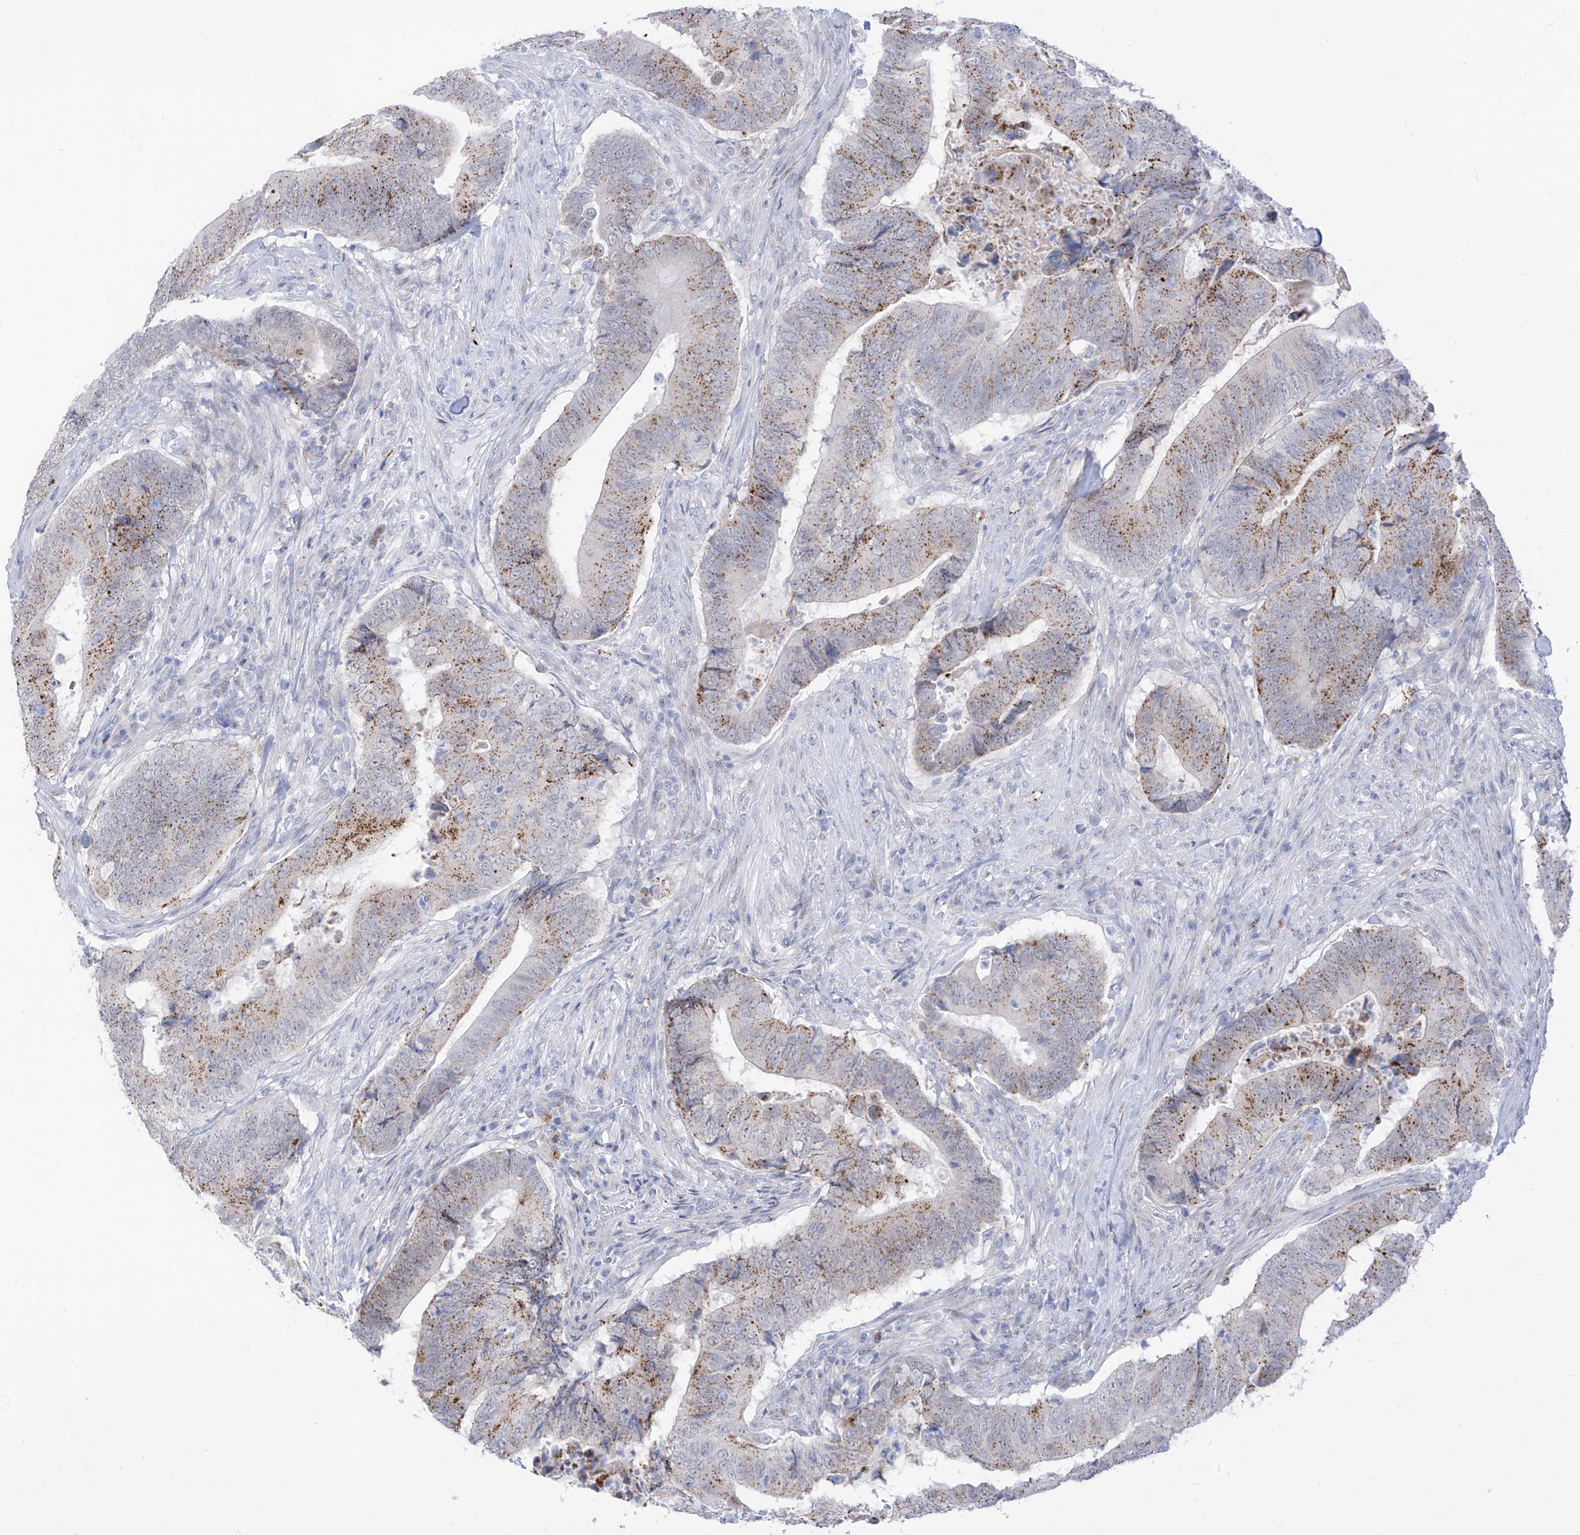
{"staining": {"intensity": "moderate", "quantity": "25%-75%", "location": "cytoplasmic/membranous"}, "tissue": "colorectal cancer", "cell_type": "Tumor cells", "image_type": "cancer", "snomed": [{"axis": "morphology", "description": "Normal tissue, NOS"}, {"axis": "morphology", "description": "Adenocarcinoma, NOS"}, {"axis": "topography", "description": "Colon"}], "caption": "High-power microscopy captured an immunohistochemistry image of colorectal adenocarcinoma, revealing moderate cytoplasmic/membranous expression in approximately 25%-75% of tumor cells. The protein is shown in brown color, while the nuclei are stained blue.", "gene": "PSPH", "patient": {"sex": "male", "age": 56}}